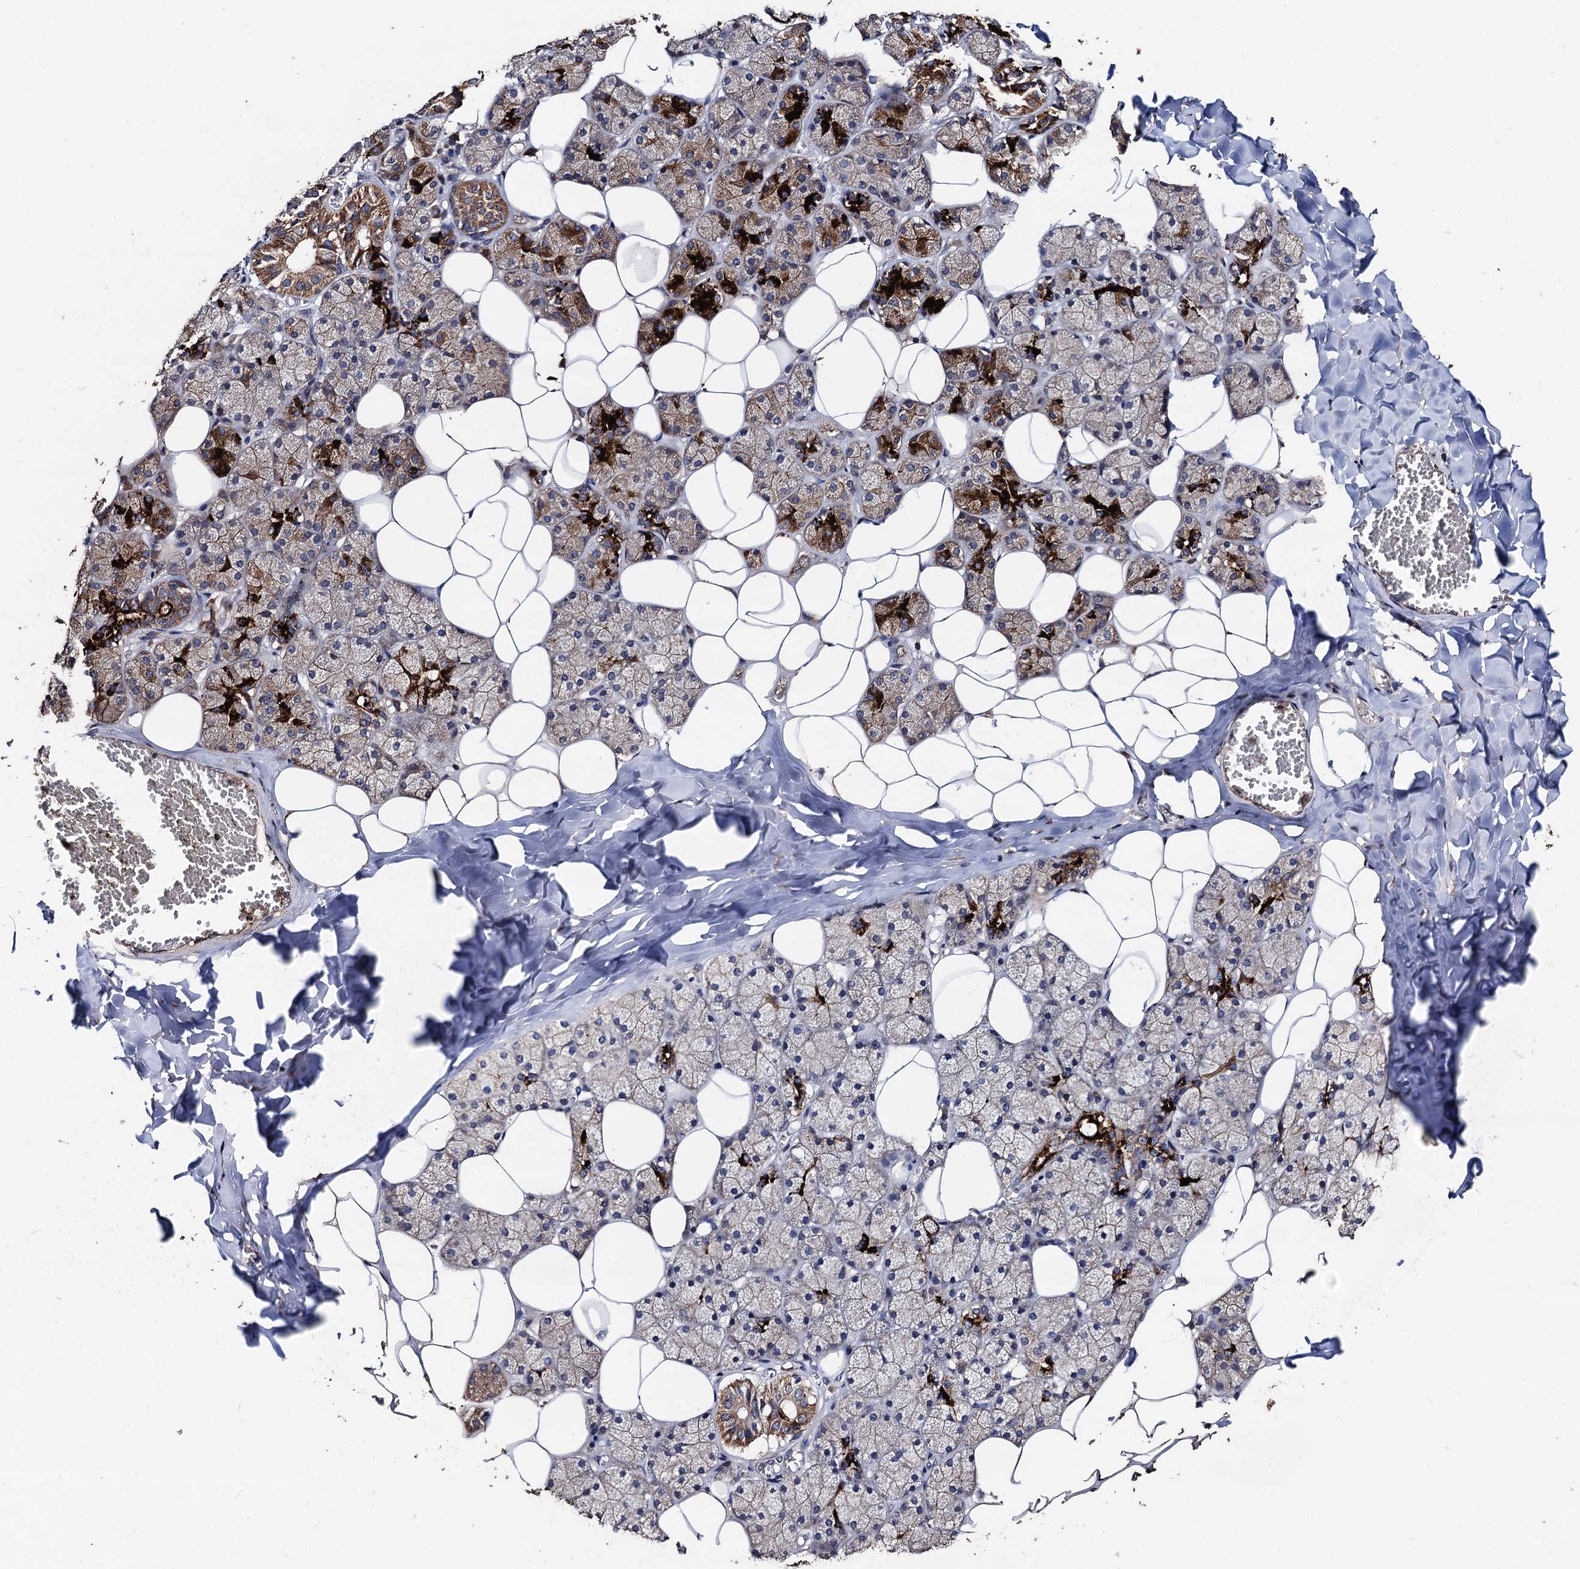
{"staining": {"intensity": "strong", "quantity": "25%-75%", "location": "cytoplasmic/membranous"}, "tissue": "salivary gland", "cell_type": "Glandular cells", "image_type": "normal", "snomed": [{"axis": "morphology", "description": "Normal tissue, NOS"}, {"axis": "topography", "description": "Salivary gland"}], "caption": "This photomicrograph displays normal salivary gland stained with IHC to label a protein in brown. The cytoplasmic/membranous of glandular cells show strong positivity for the protein. Nuclei are counter-stained blue.", "gene": "PPTC7", "patient": {"sex": "female", "age": 33}}